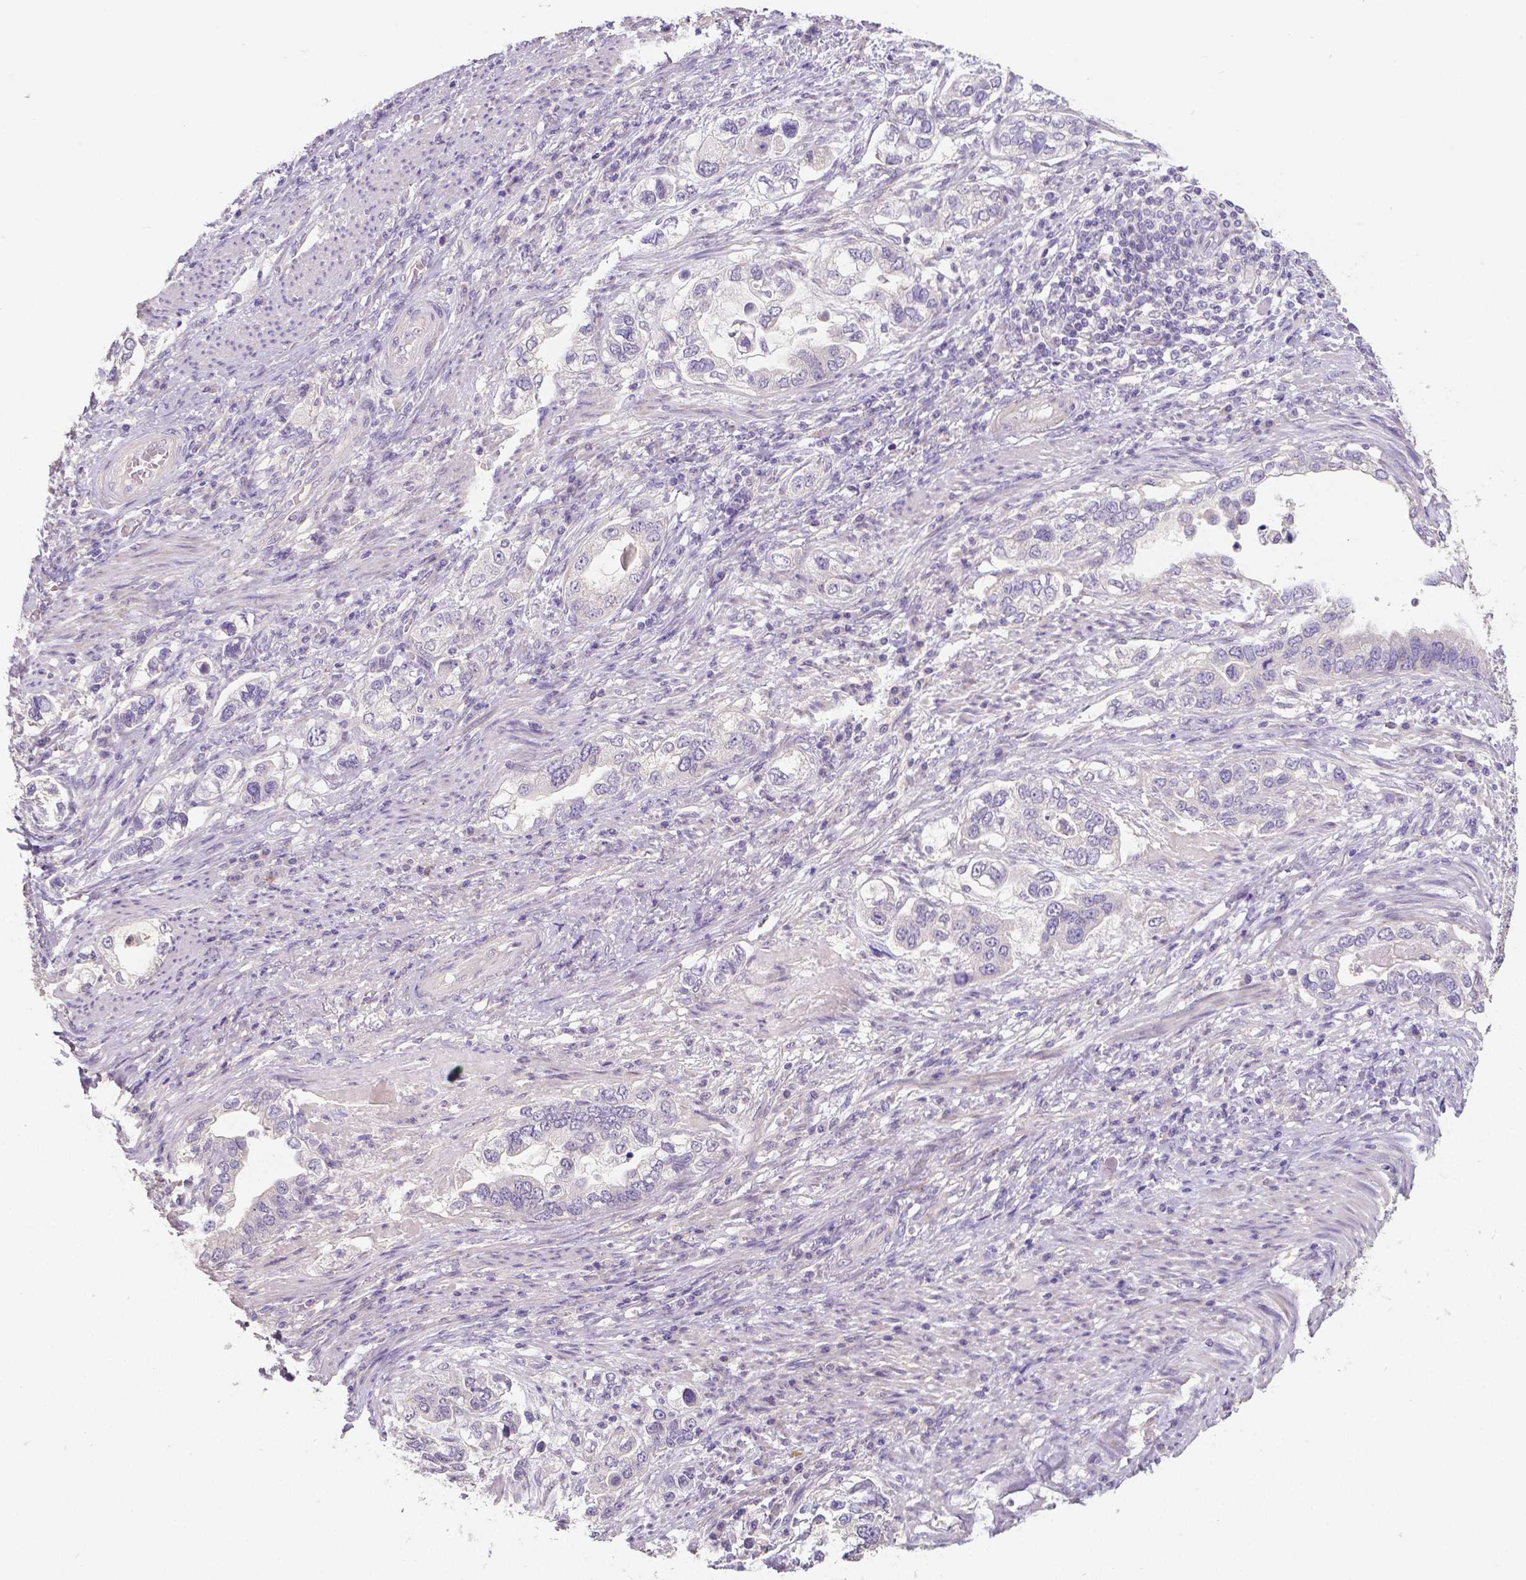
{"staining": {"intensity": "negative", "quantity": "none", "location": "none"}, "tissue": "stomach cancer", "cell_type": "Tumor cells", "image_type": "cancer", "snomed": [{"axis": "morphology", "description": "Adenocarcinoma, NOS"}, {"axis": "topography", "description": "Stomach, lower"}], "caption": "DAB (3,3'-diaminobenzidine) immunohistochemical staining of adenocarcinoma (stomach) exhibits no significant expression in tumor cells.", "gene": "CRMP1", "patient": {"sex": "female", "age": 93}}